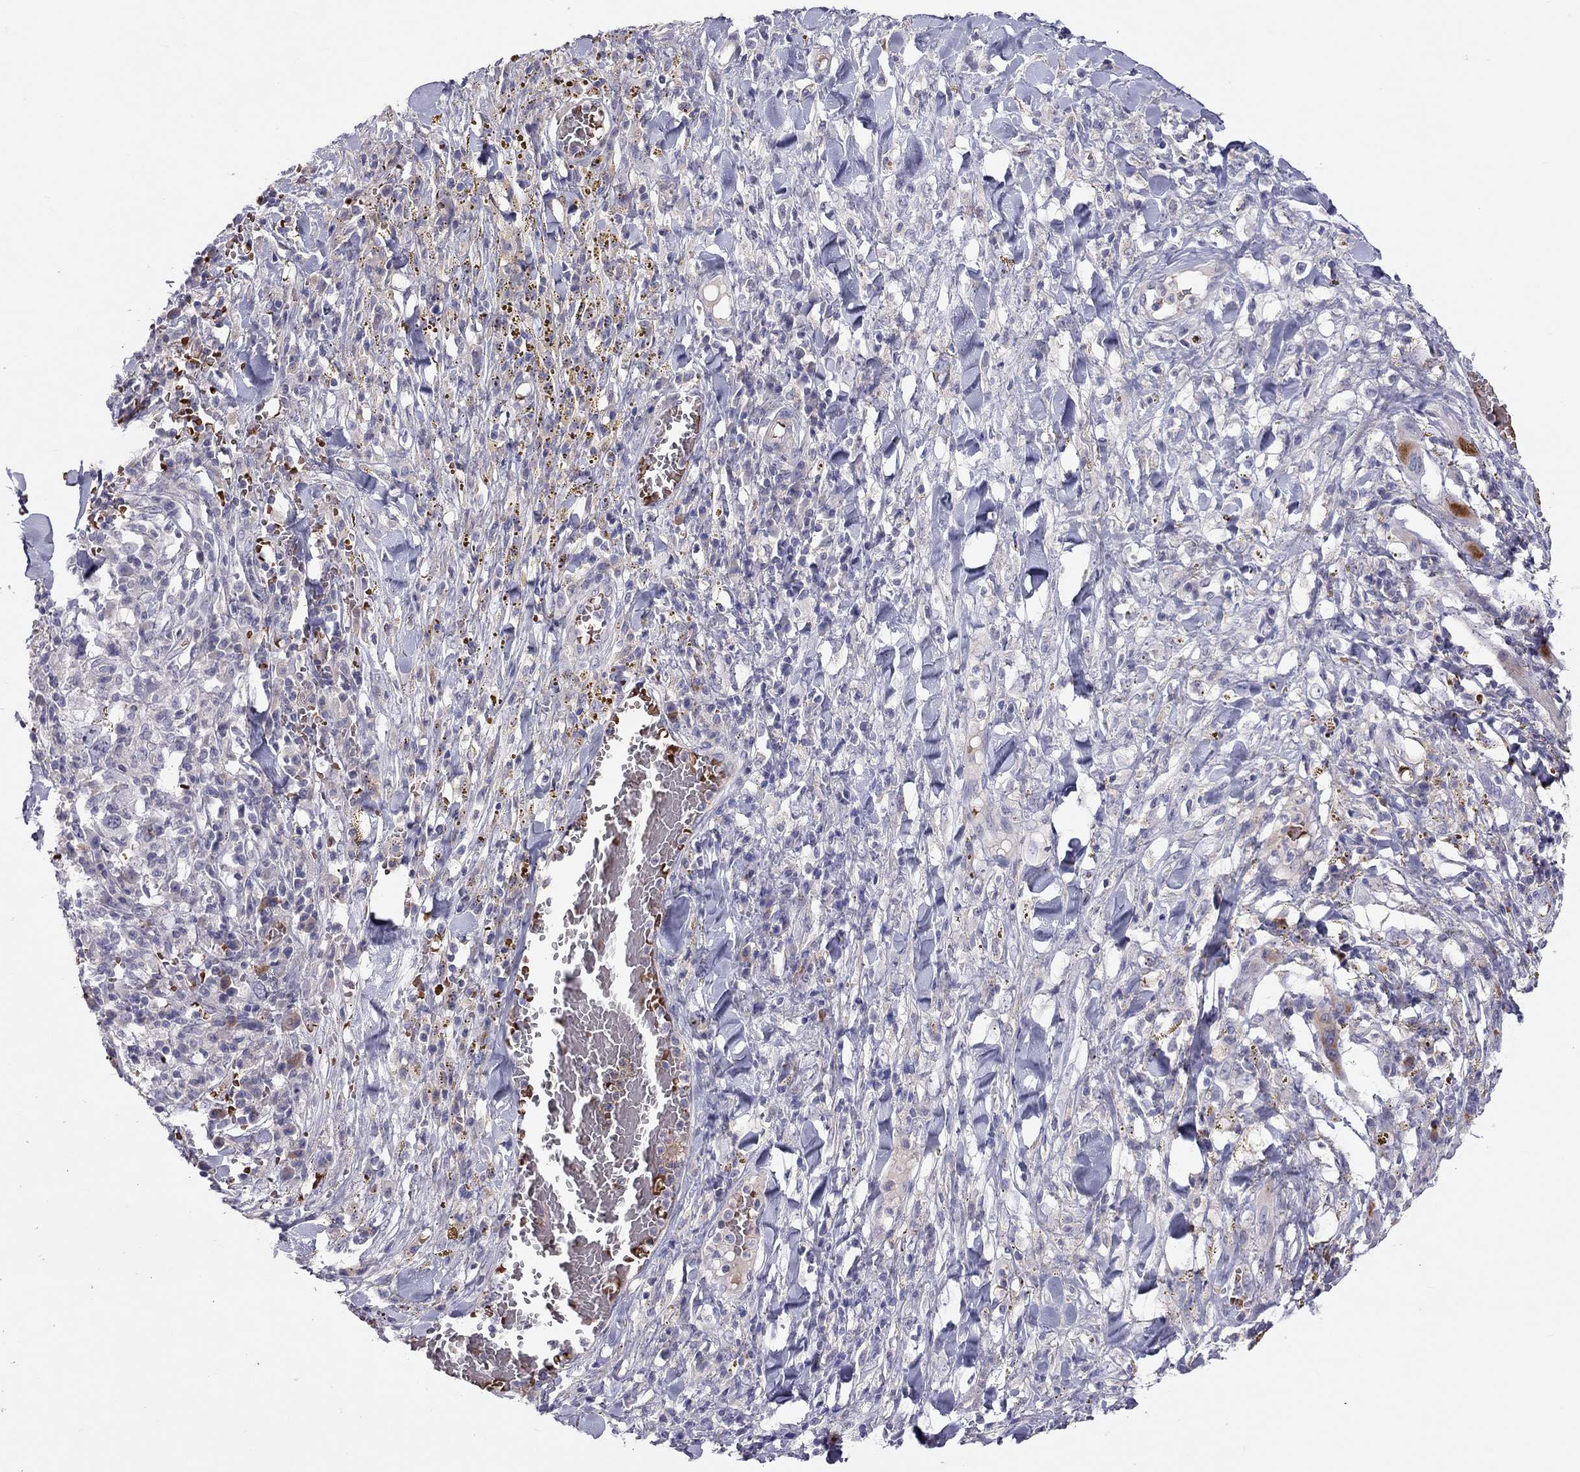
{"staining": {"intensity": "negative", "quantity": "none", "location": "none"}, "tissue": "melanoma", "cell_type": "Tumor cells", "image_type": "cancer", "snomed": [{"axis": "morphology", "description": "Malignant melanoma, NOS"}, {"axis": "topography", "description": "Skin"}], "caption": "This is an immunohistochemistry (IHC) image of human melanoma. There is no expression in tumor cells.", "gene": "FRMD1", "patient": {"sex": "female", "age": 91}}